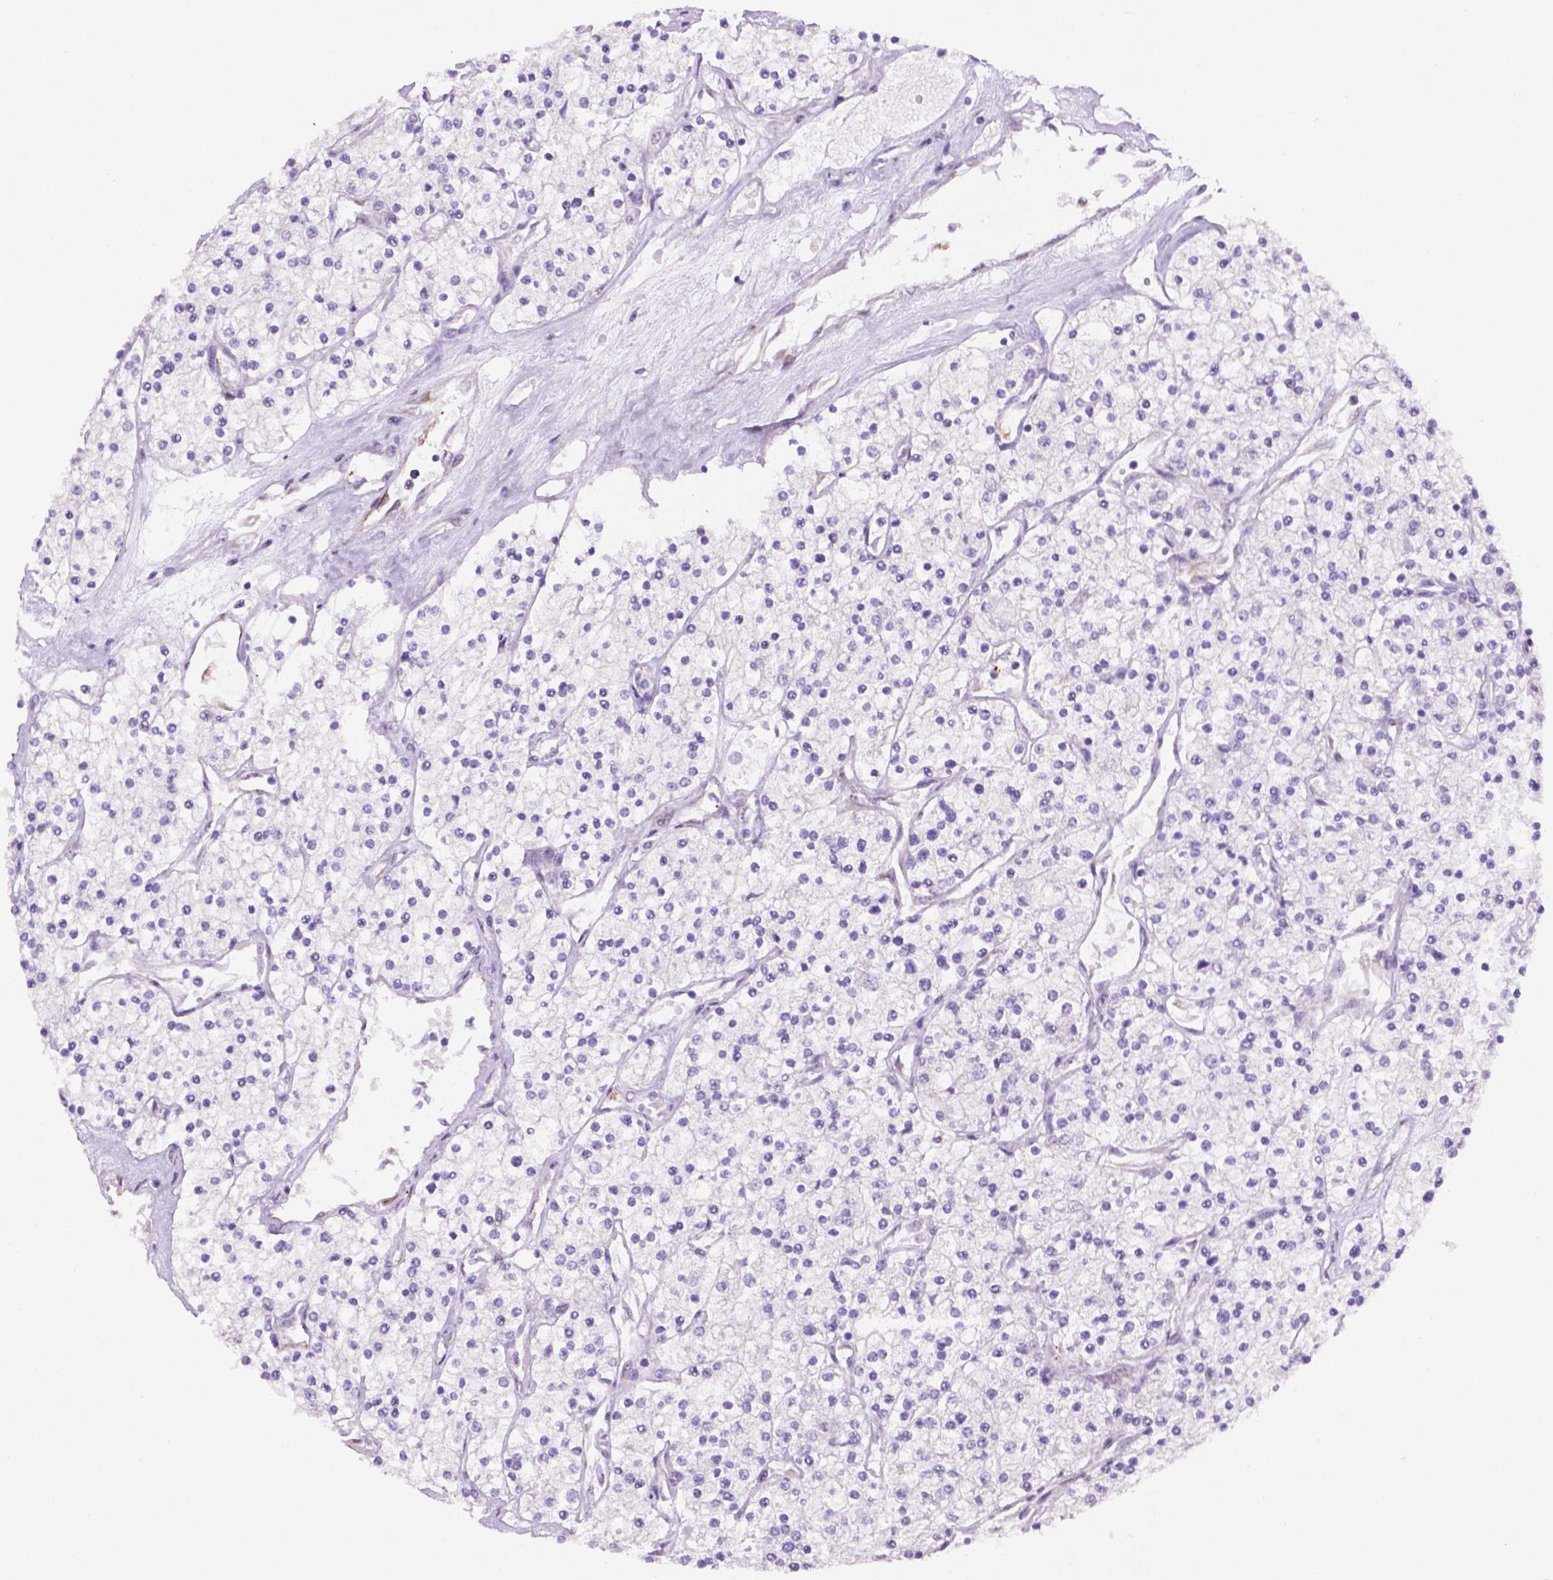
{"staining": {"intensity": "negative", "quantity": "none", "location": "none"}, "tissue": "renal cancer", "cell_type": "Tumor cells", "image_type": "cancer", "snomed": [{"axis": "morphology", "description": "Adenocarcinoma, NOS"}, {"axis": "topography", "description": "Kidney"}], "caption": "An image of human renal cancer is negative for staining in tumor cells.", "gene": "FNIP1", "patient": {"sex": "male", "age": 80}}